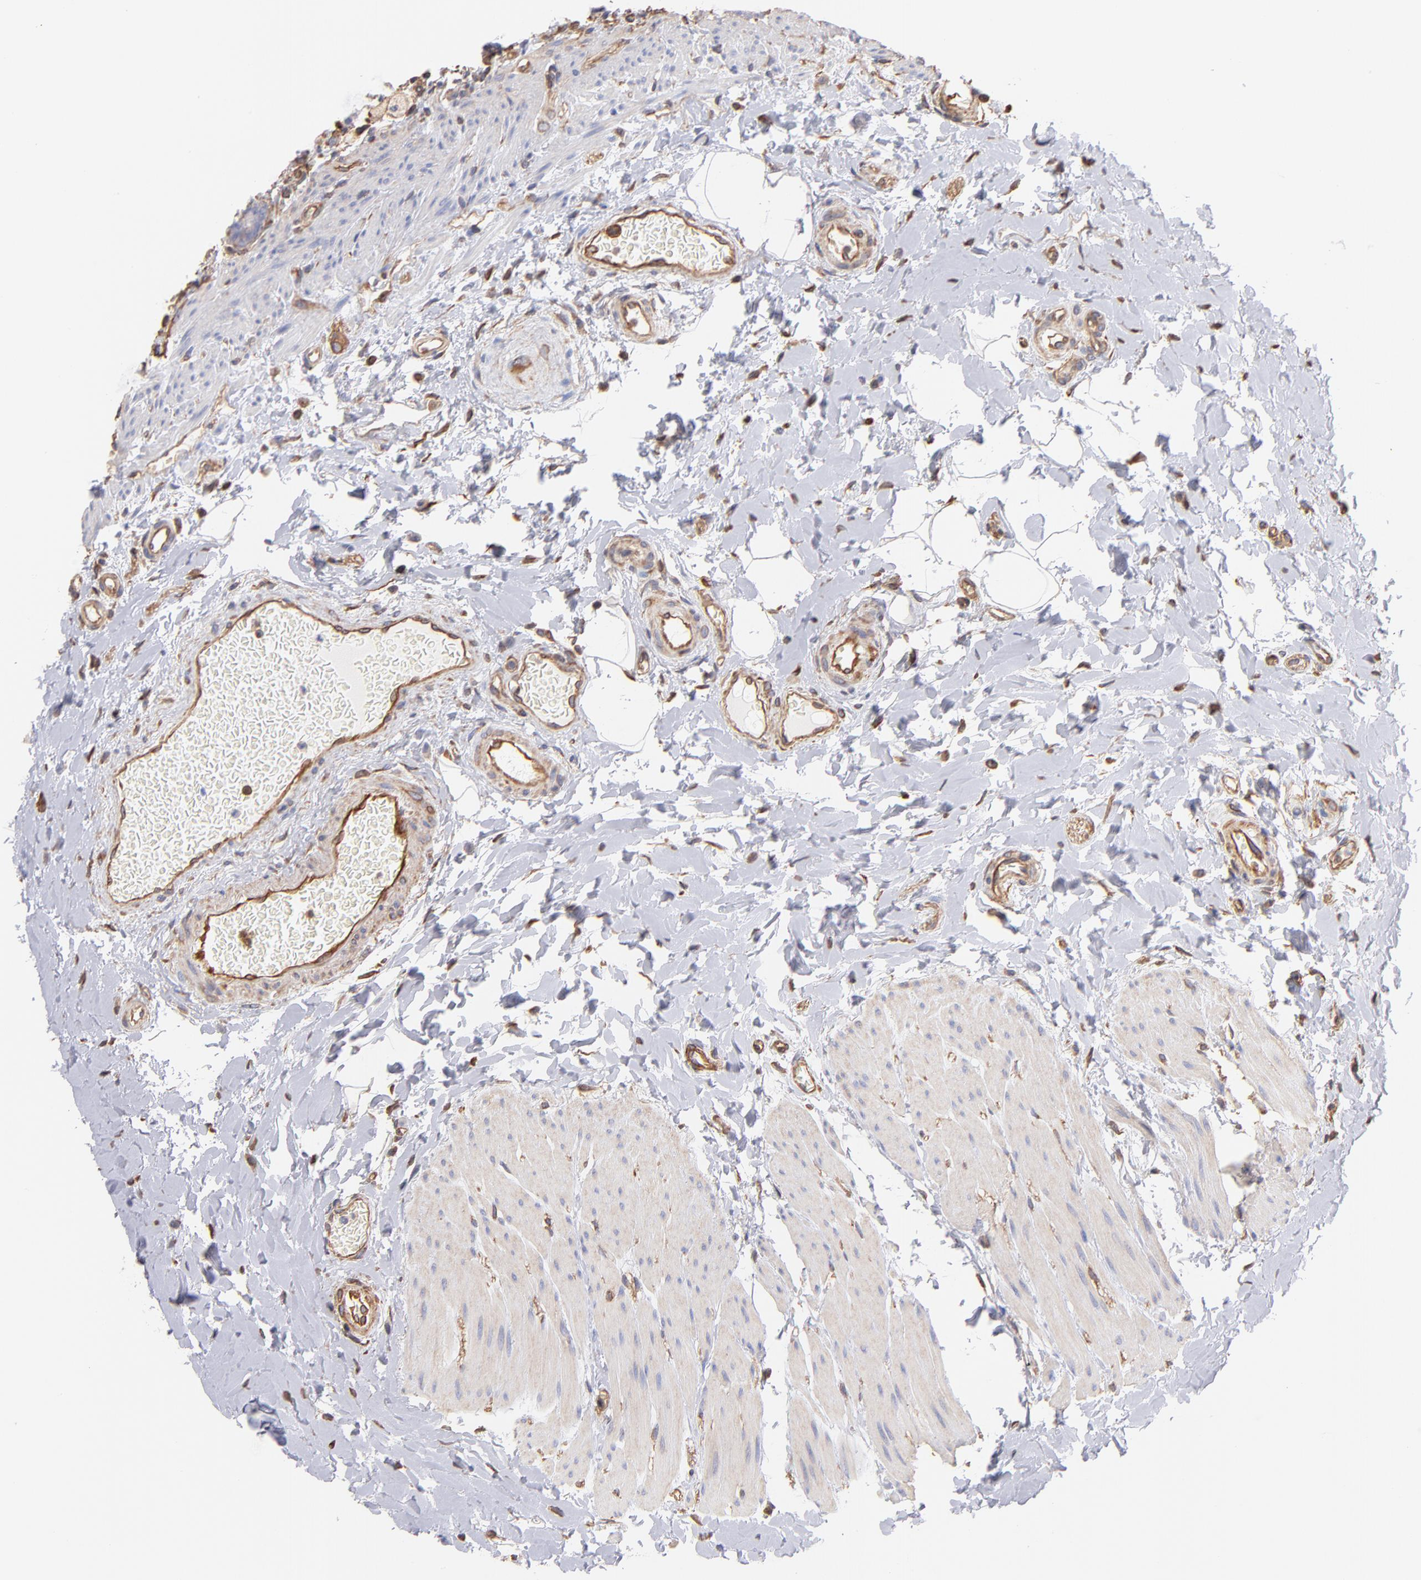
{"staining": {"intensity": "weak", "quantity": "25%-75%", "location": "cytoplasmic/membranous"}, "tissue": "rectum", "cell_type": "Glandular cells", "image_type": "normal", "snomed": [{"axis": "morphology", "description": "Normal tissue, NOS"}, {"axis": "topography", "description": "Rectum"}], "caption": "Immunohistochemistry staining of normal rectum, which demonstrates low levels of weak cytoplasmic/membranous expression in about 25%-75% of glandular cells indicating weak cytoplasmic/membranous protein positivity. The staining was performed using DAB (3,3'-diaminobenzidine) (brown) for protein detection and nuclei were counterstained in hematoxylin (blue).", "gene": "PLEC", "patient": {"sex": "female", "age": 46}}